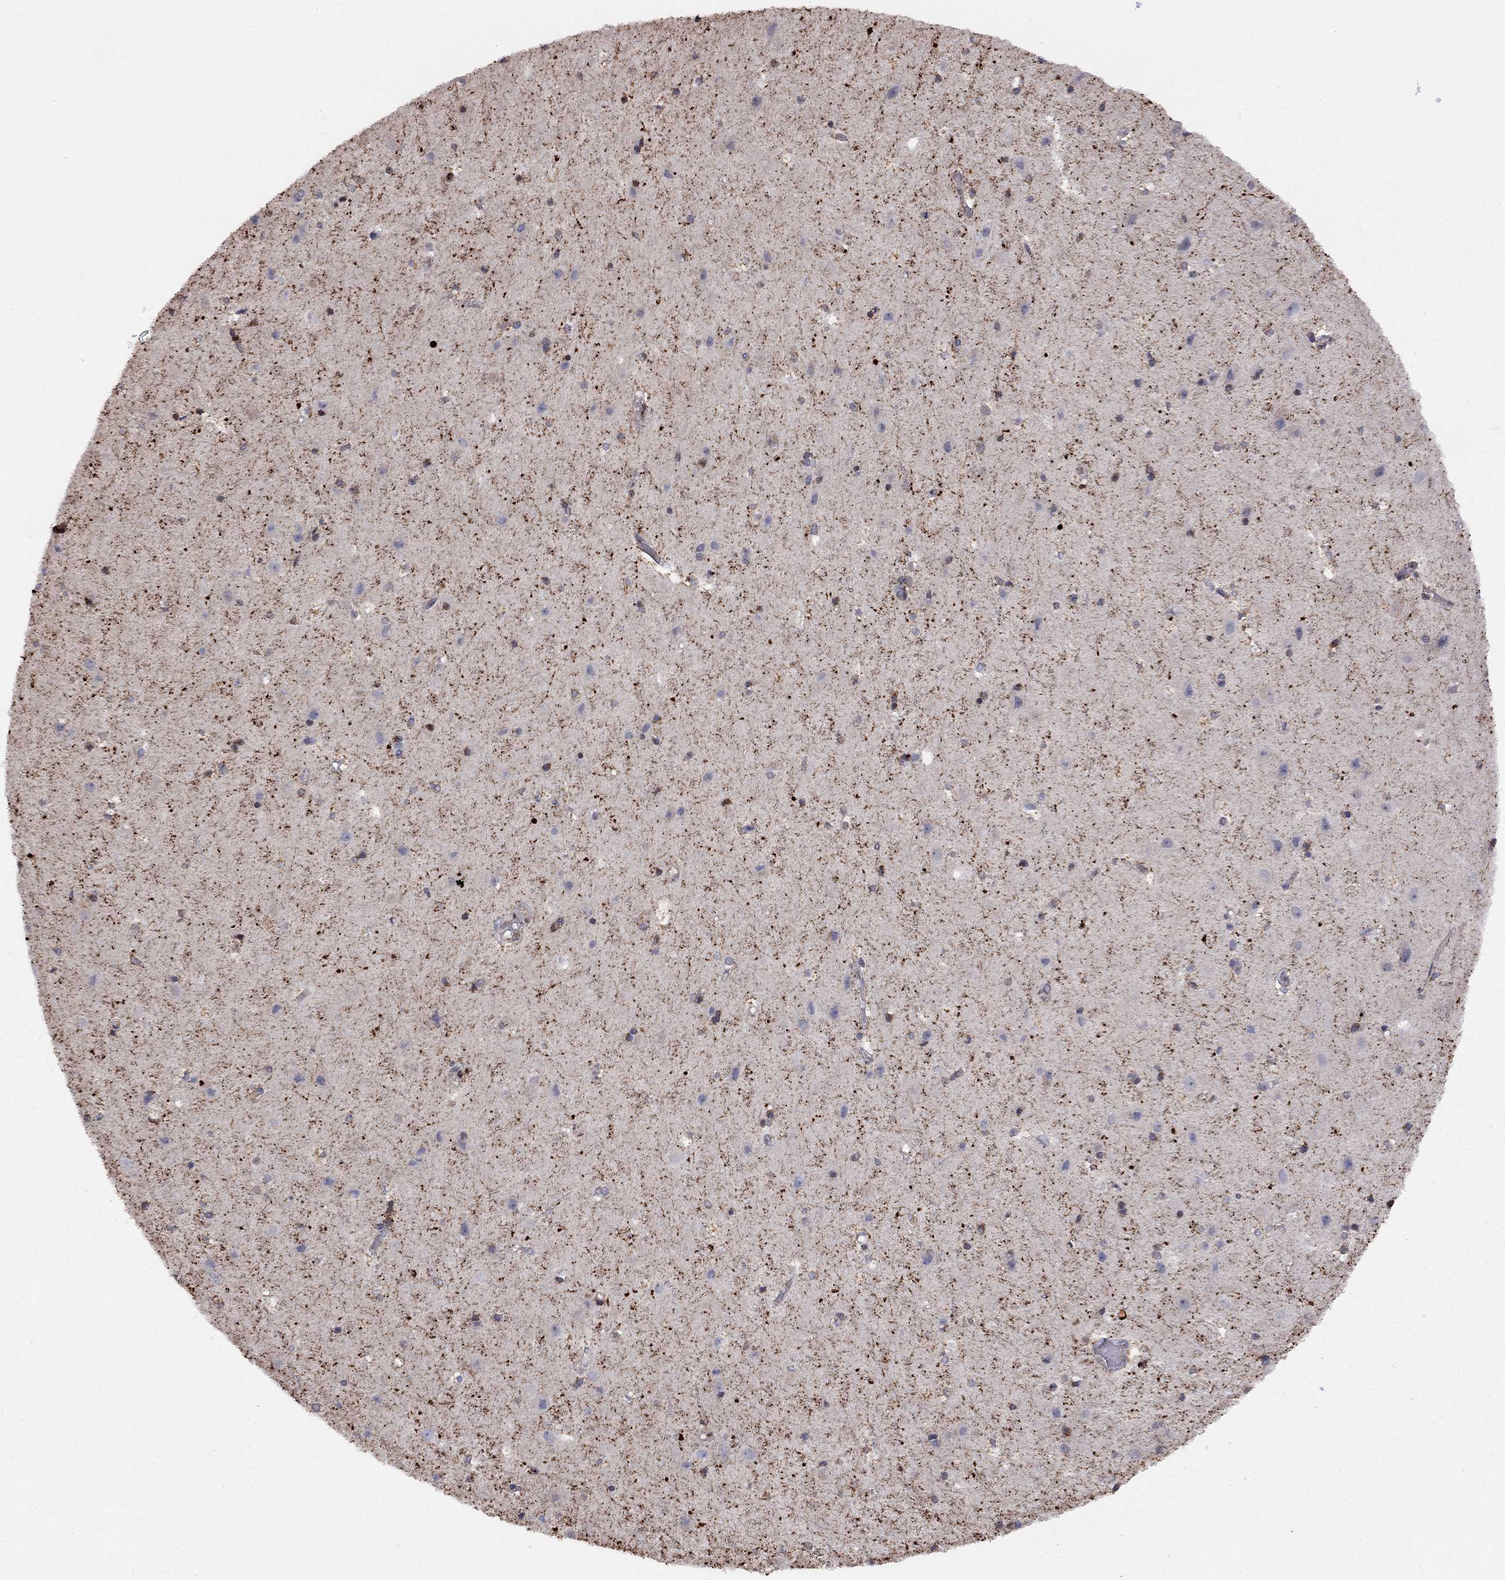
{"staining": {"intensity": "negative", "quantity": "none", "location": "none"}, "tissue": "cerebral cortex", "cell_type": "Endothelial cells", "image_type": "normal", "snomed": [{"axis": "morphology", "description": "Normal tissue, NOS"}, {"axis": "topography", "description": "Cerebral cortex"}], "caption": "DAB immunohistochemical staining of benign human cerebral cortex exhibits no significant positivity in endothelial cells.", "gene": "ELOB", "patient": {"sex": "female", "age": 52}}